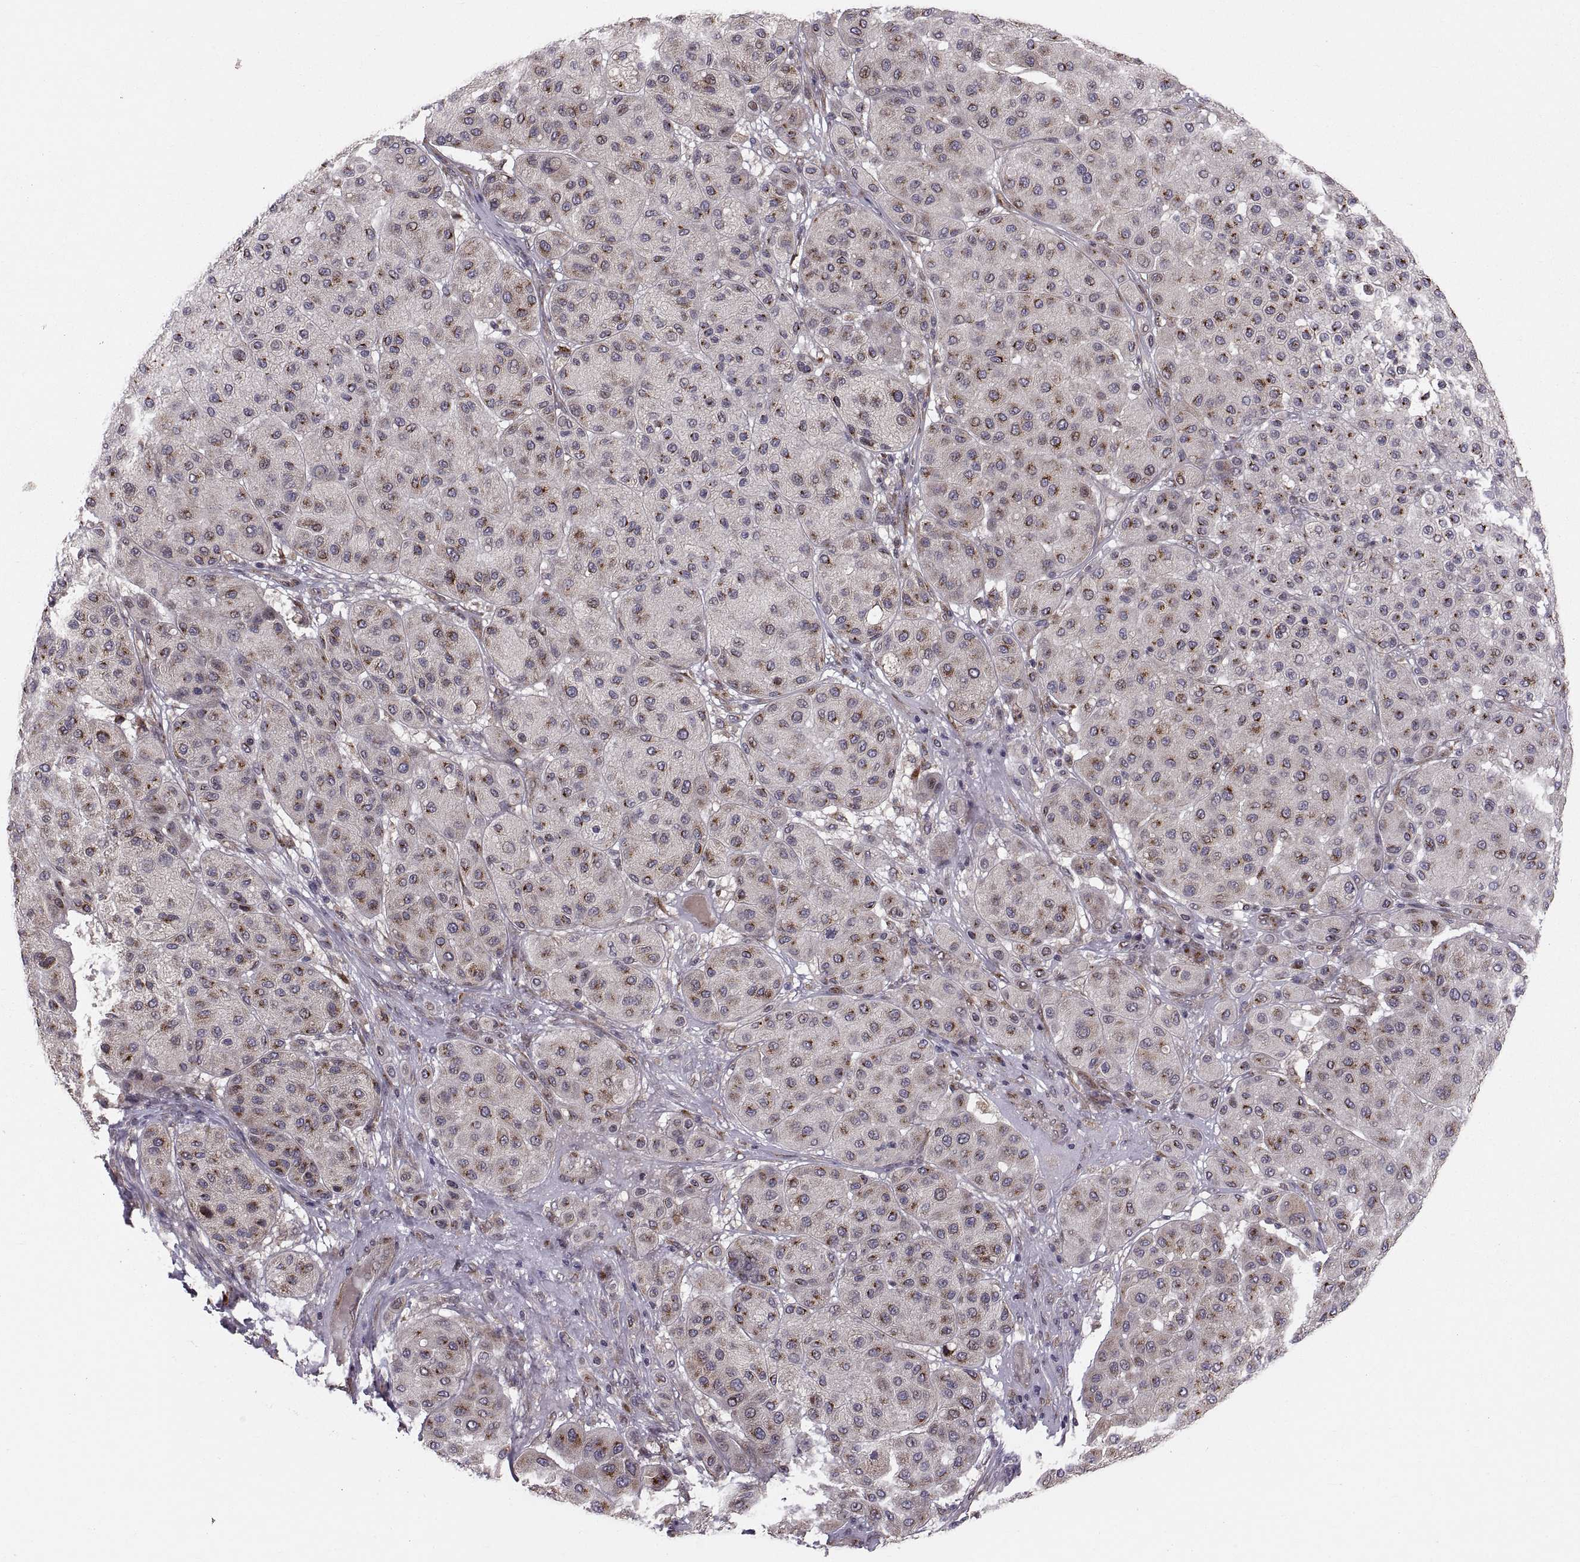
{"staining": {"intensity": "strong", "quantity": "25%-75%", "location": "cytoplasmic/membranous"}, "tissue": "melanoma", "cell_type": "Tumor cells", "image_type": "cancer", "snomed": [{"axis": "morphology", "description": "Malignant melanoma, Metastatic site"}, {"axis": "topography", "description": "Smooth muscle"}], "caption": "An IHC histopathology image of neoplastic tissue is shown. Protein staining in brown highlights strong cytoplasmic/membranous positivity in melanoma within tumor cells. Using DAB (3,3'-diaminobenzidine) (brown) and hematoxylin (blue) stains, captured at high magnification using brightfield microscopy.", "gene": "TESC", "patient": {"sex": "male", "age": 41}}